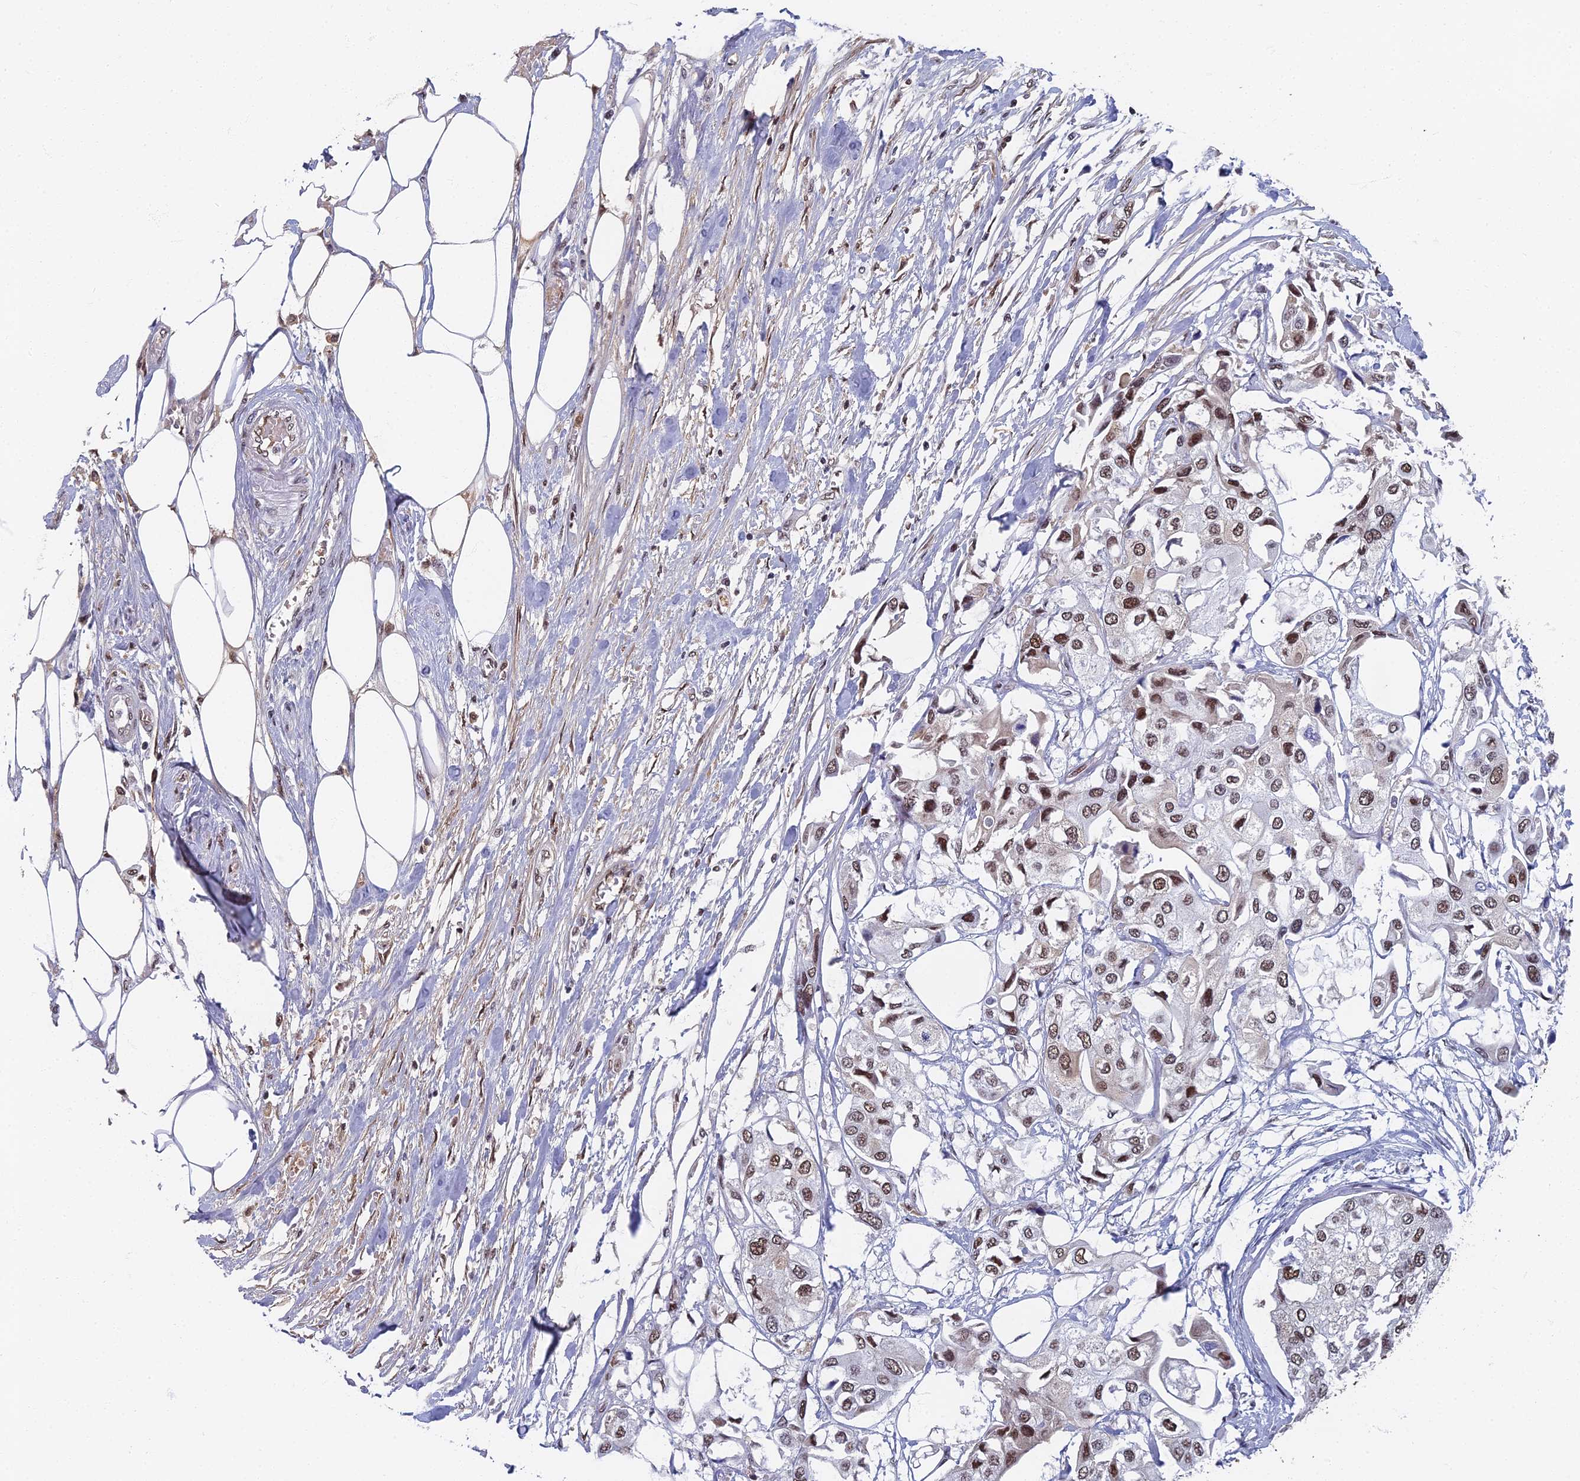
{"staining": {"intensity": "moderate", "quantity": ">75%", "location": "nuclear"}, "tissue": "urothelial cancer", "cell_type": "Tumor cells", "image_type": "cancer", "snomed": [{"axis": "morphology", "description": "Urothelial carcinoma, High grade"}, {"axis": "topography", "description": "Urinary bladder"}], "caption": "DAB (3,3'-diaminobenzidine) immunohistochemical staining of urothelial cancer reveals moderate nuclear protein expression in about >75% of tumor cells. (IHC, brightfield microscopy, high magnification).", "gene": "TAF13", "patient": {"sex": "male", "age": 64}}